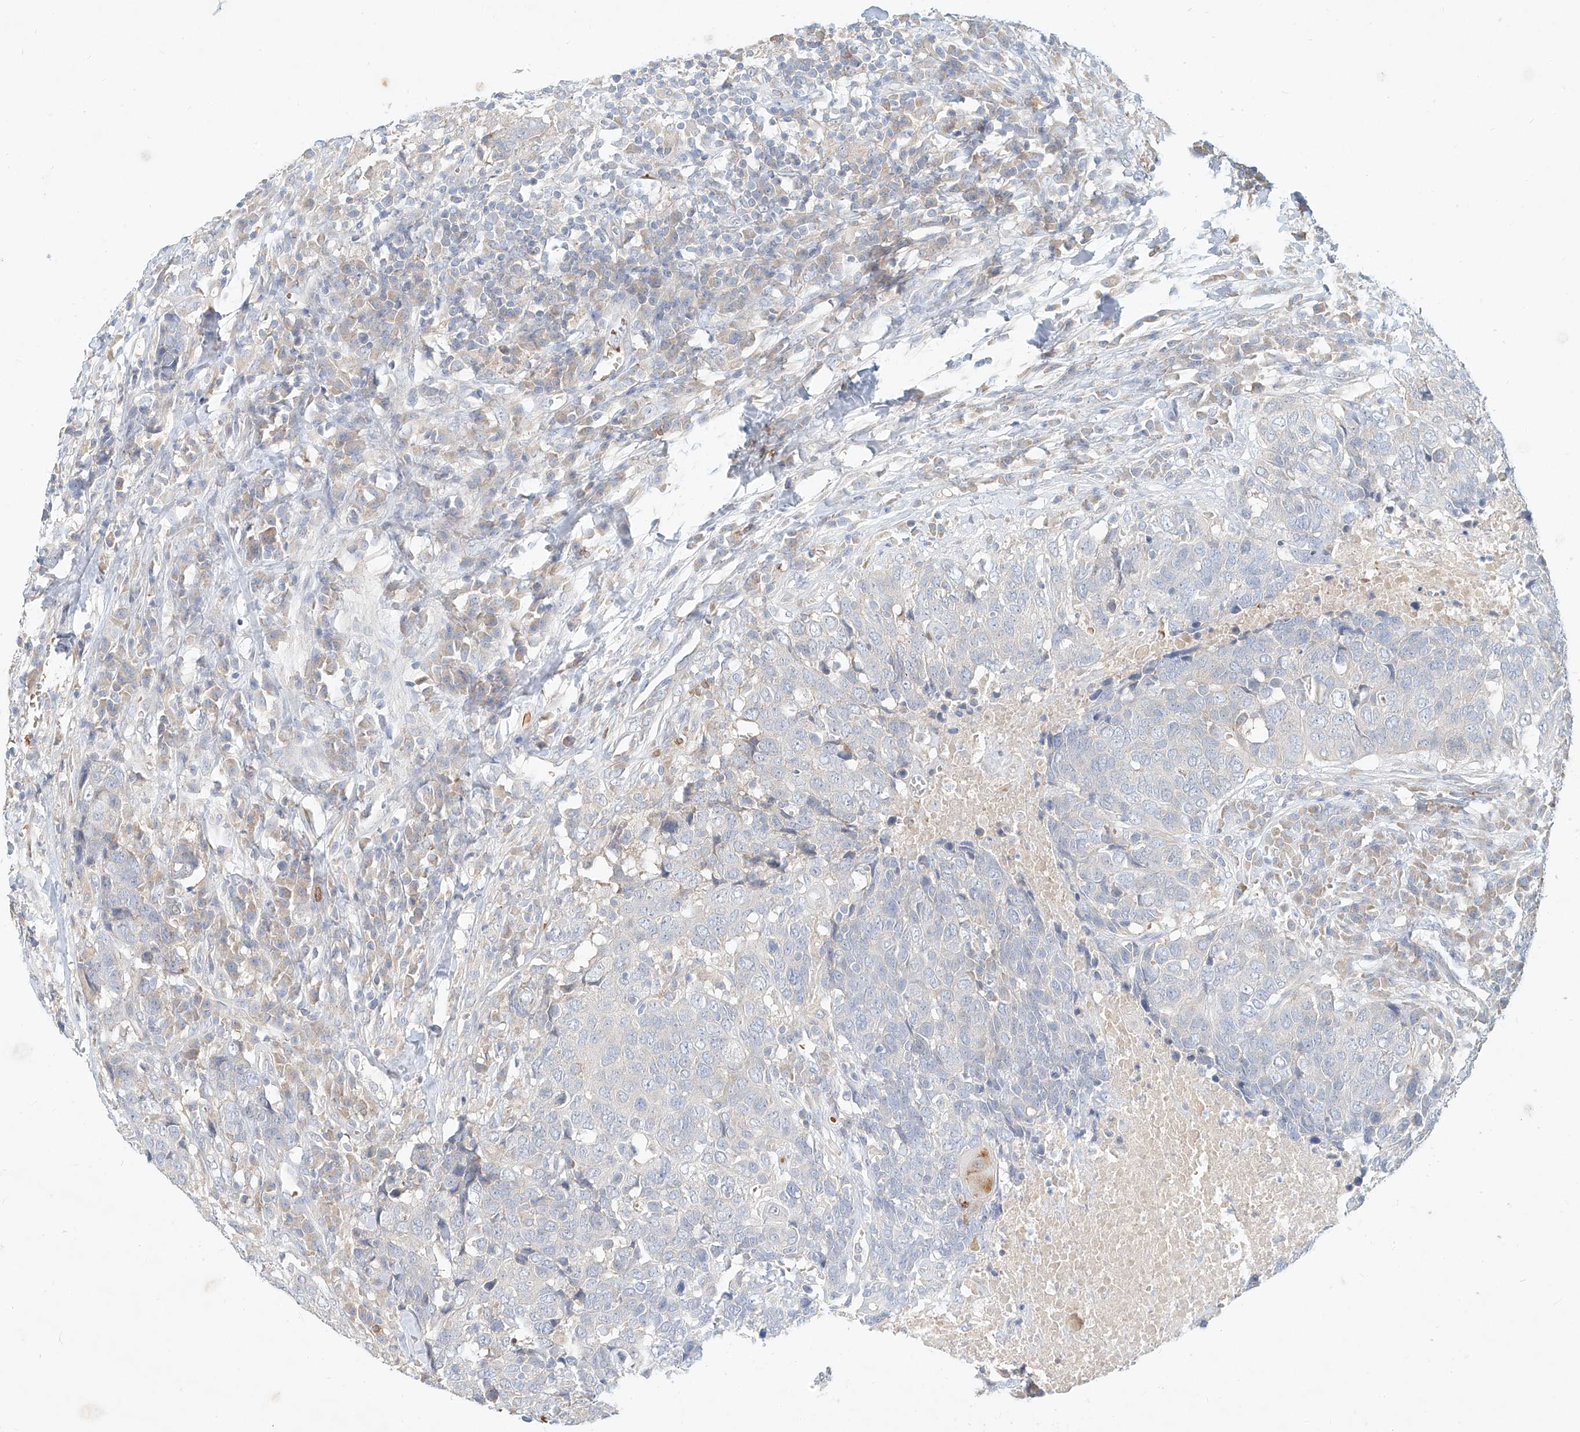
{"staining": {"intensity": "negative", "quantity": "none", "location": "none"}, "tissue": "head and neck cancer", "cell_type": "Tumor cells", "image_type": "cancer", "snomed": [{"axis": "morphology", "description": "Squamous cell carcinoma, NOS"}, {"axis": "topography", "description": "Head-Neck"}], "caption": "IHC photomicrograph of head and neck cancer (squamous cell carcinoma) stained for a protein (brown), which shows no expression in tumor cells. (DAB immunohistochemistry (IHC) visualized using brightfield microscopy, high magnification).", "gene": "SYTL3", "patient": {"sex": "male", "age": 66}}